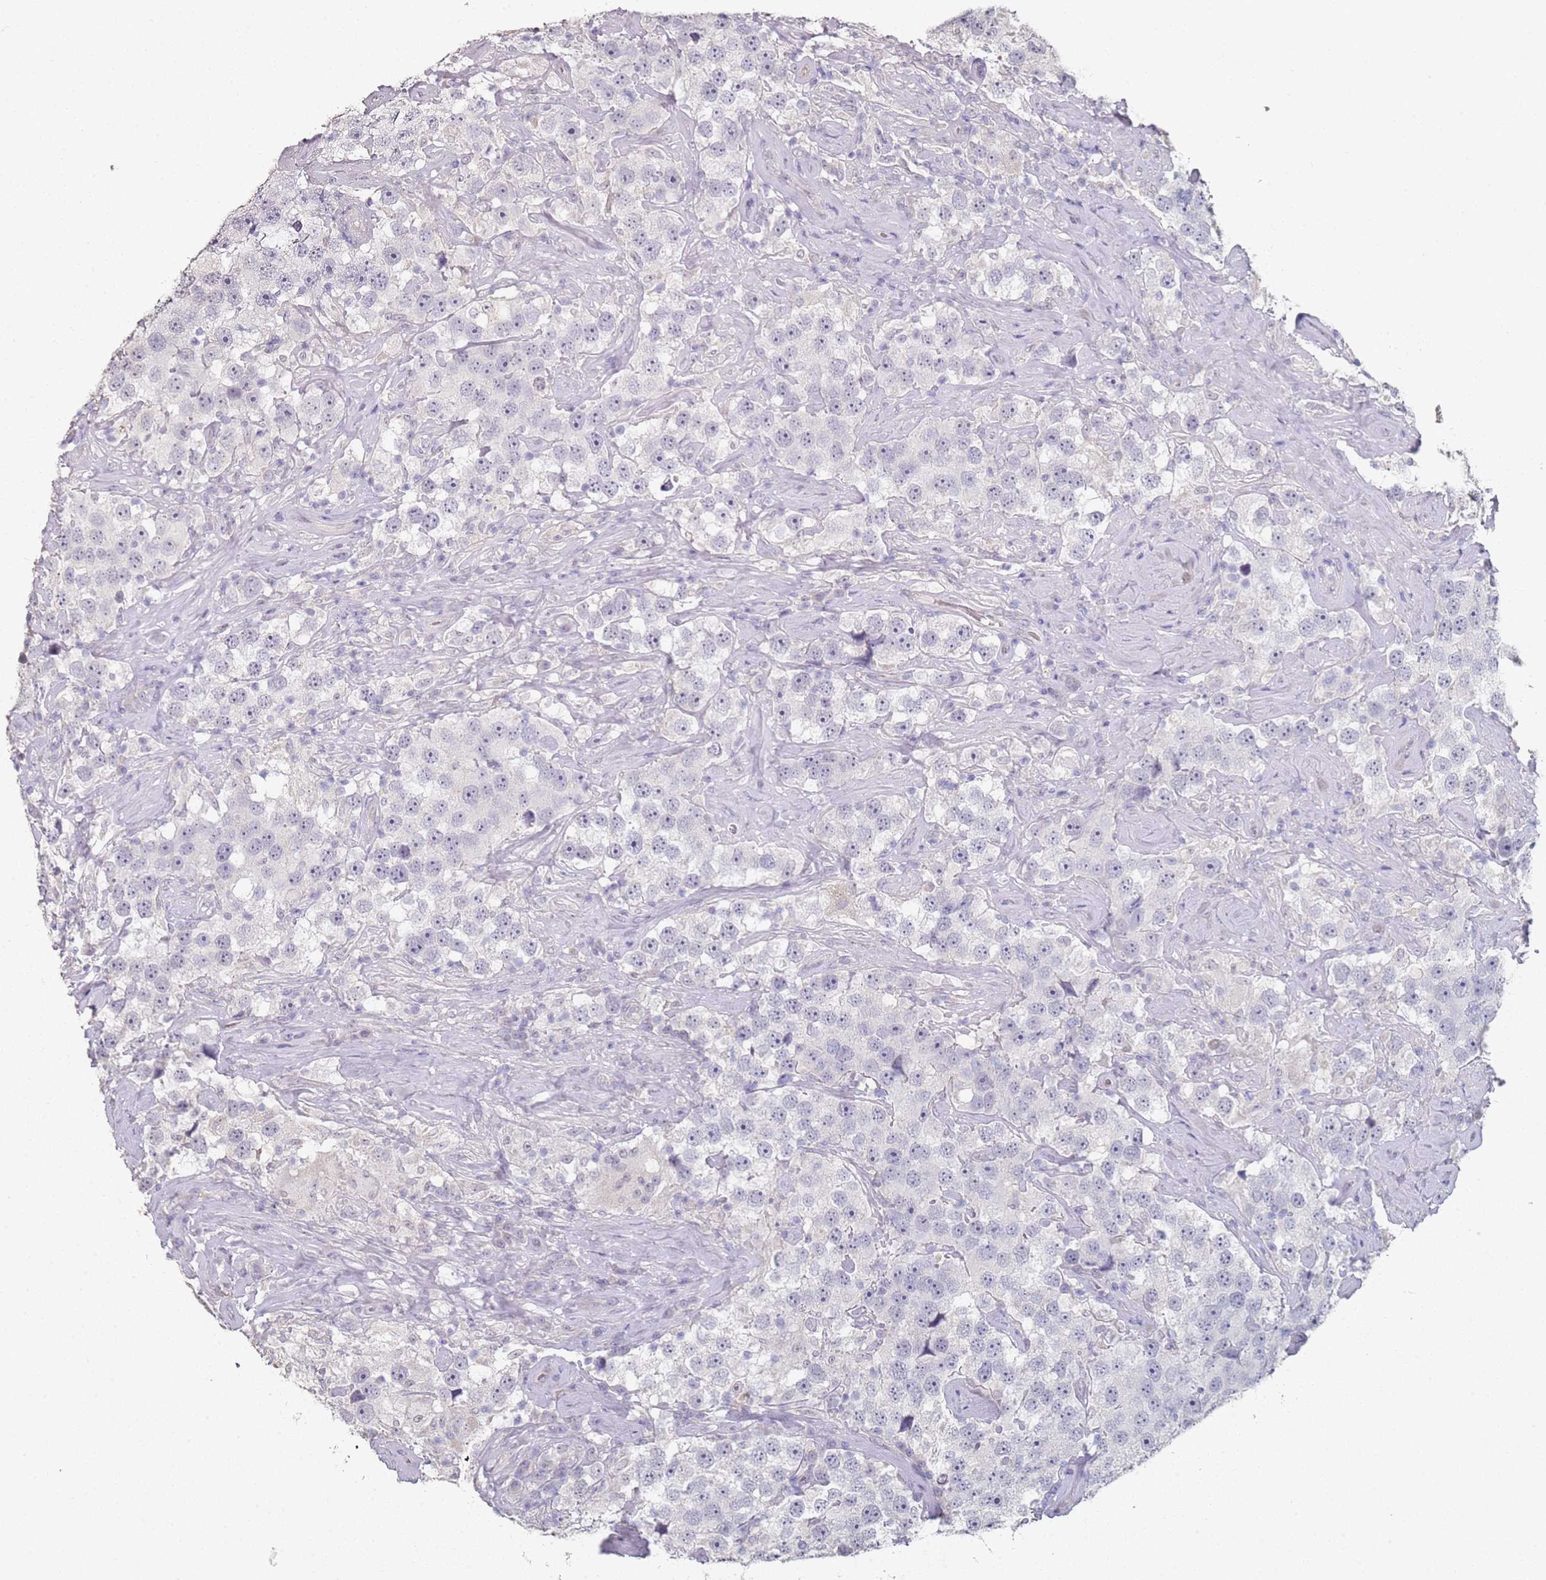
{"staining": {"intensity": "negative", "quantity": "none", "location": "none"}, "tissue": "testis cancer", "cell_type": "Tumor cells", "image_type": "cancer", "snomed": [{"axis": "morphology", "description": "Seminoma, NOS"}, {"axis": "topography", "description": "Testis"}], "caption": "Tumor cells show no significant protein staining in seminoma (testis).", "gene": "DNAH11", "patient": {"sex": "male", "age": 49}}